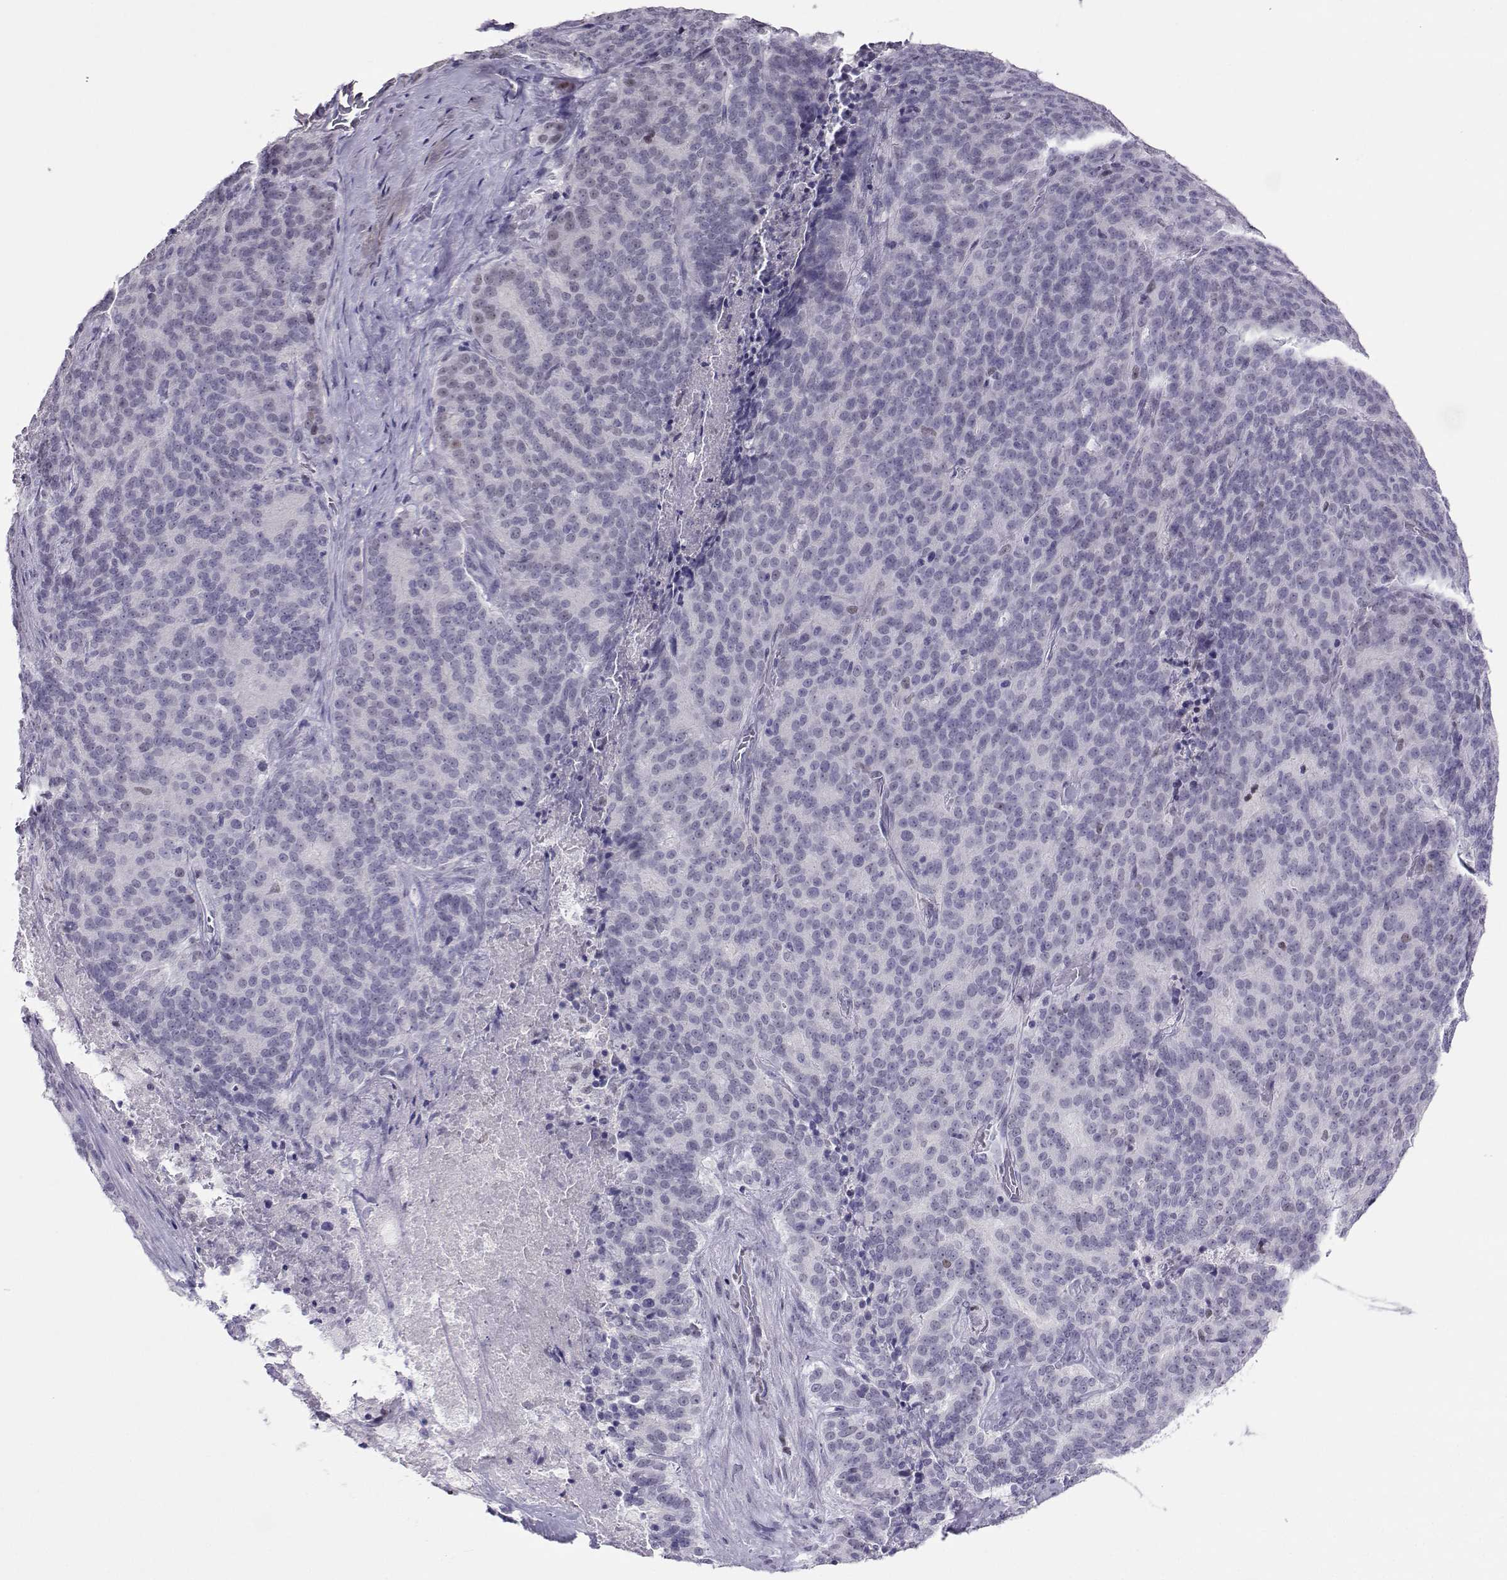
{"staining": {"intensity": "negative", "quantity": "none", "location": "none"}, "tissue": "liver cancer", "cell_type": "Tumor cells", "image_type": "cancer", "snomed": [{"axis": "morphology", "description": "Cholangiocarcinoma"}, {"axis": "topography", "description": "Liver"}], "caption": "Immunohistochemistry (IHC) of liver cholangiocarcinoma shows no staining in tumor cells.", "gene": "TEDC2", "patient": {"sex": "female", "age": 47}}